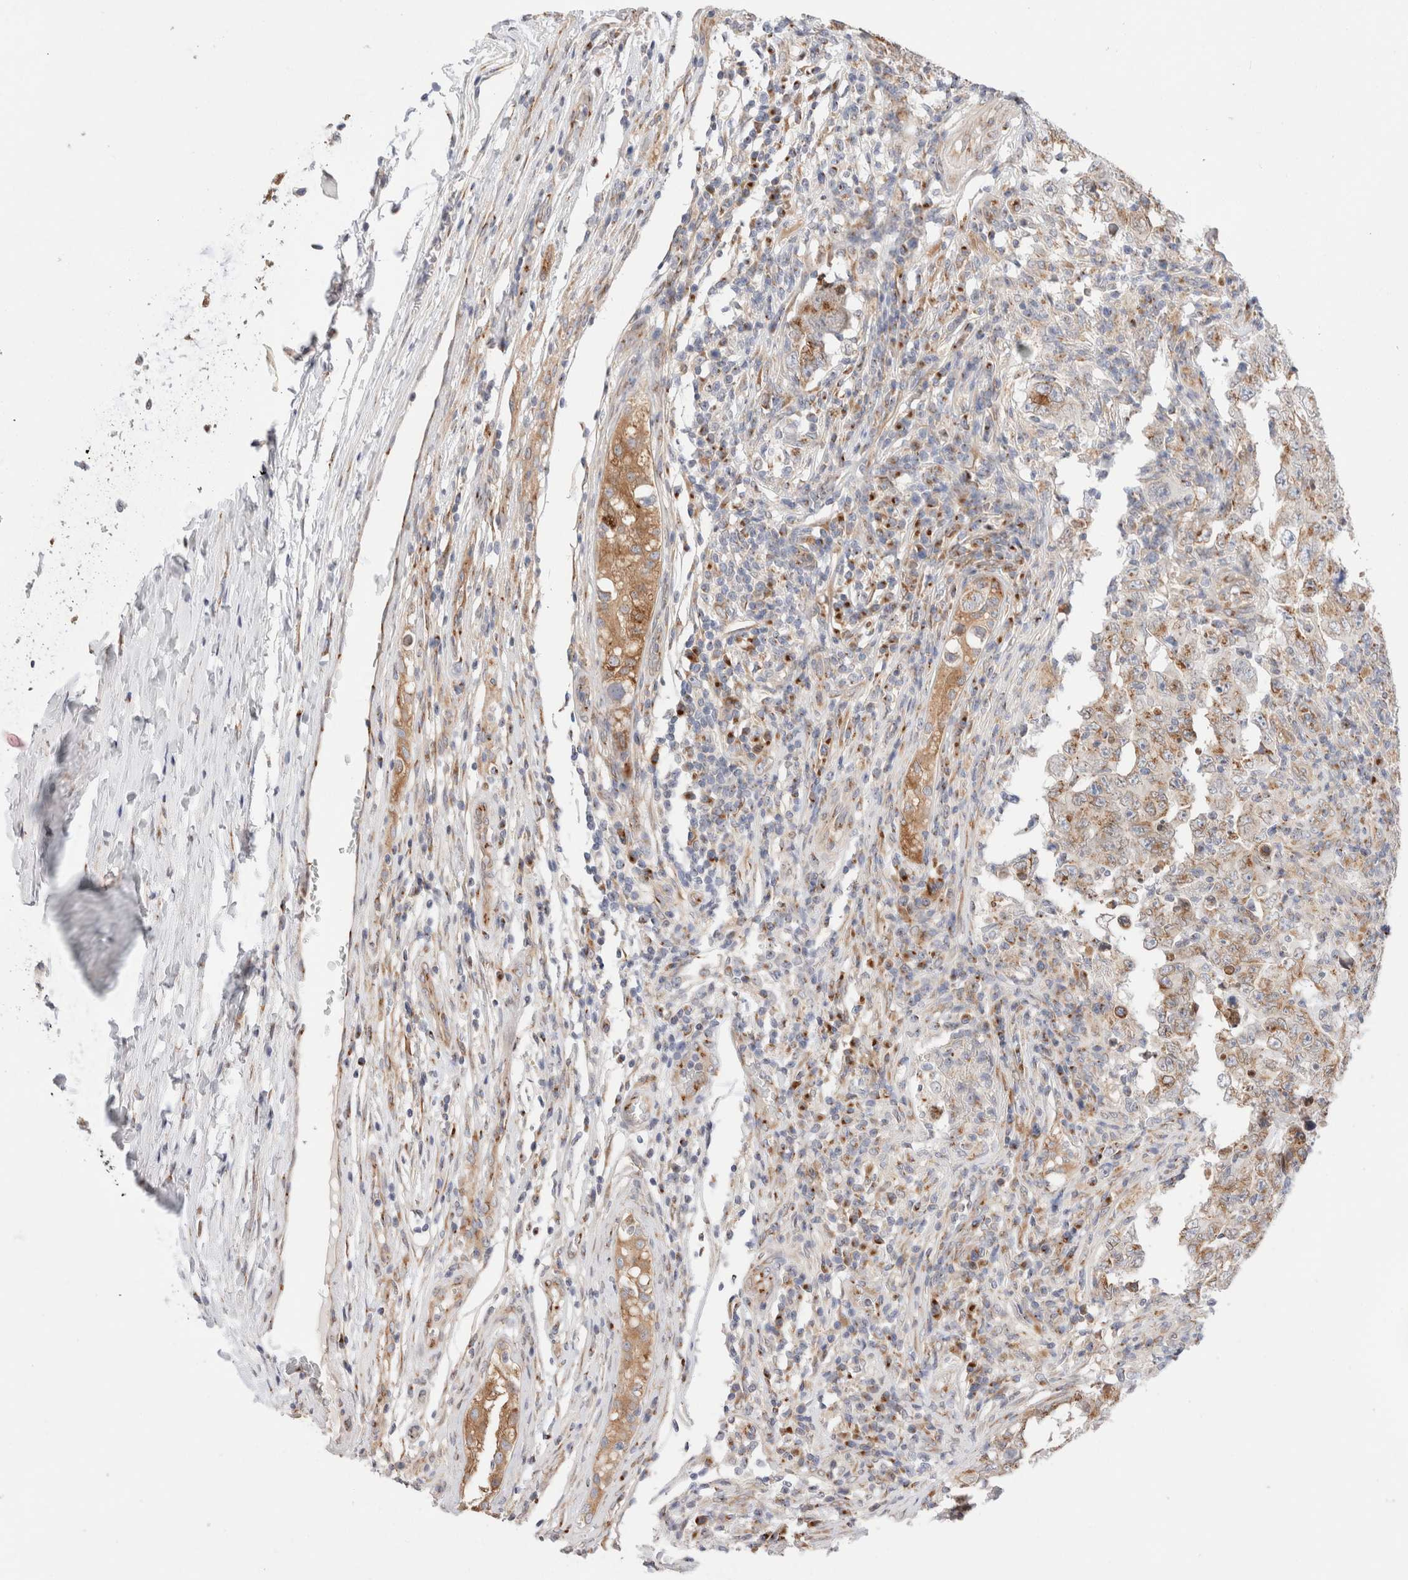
{"staining": {"intensity": "weak", "quantity": ">75%", "location": "cytoplasmic/membranous"}, "tissue": "testis cancer", "cell_type": "Tumor cells", "image_type": "cancer", "snomed": [{"axis": "morphology", "description": "Carcinoma, Embryonal, NOS"}, {"axis": "topography", "description": "Testis"}], "caption": "Protein analysis of testis embryonal carcinoma tissue demonstrates weak cytoplasmic/membranous staining in approximately >75% of tumor cells.", "gene": "LMAN2L", "patient": {"sex": "male", "age": 26}}